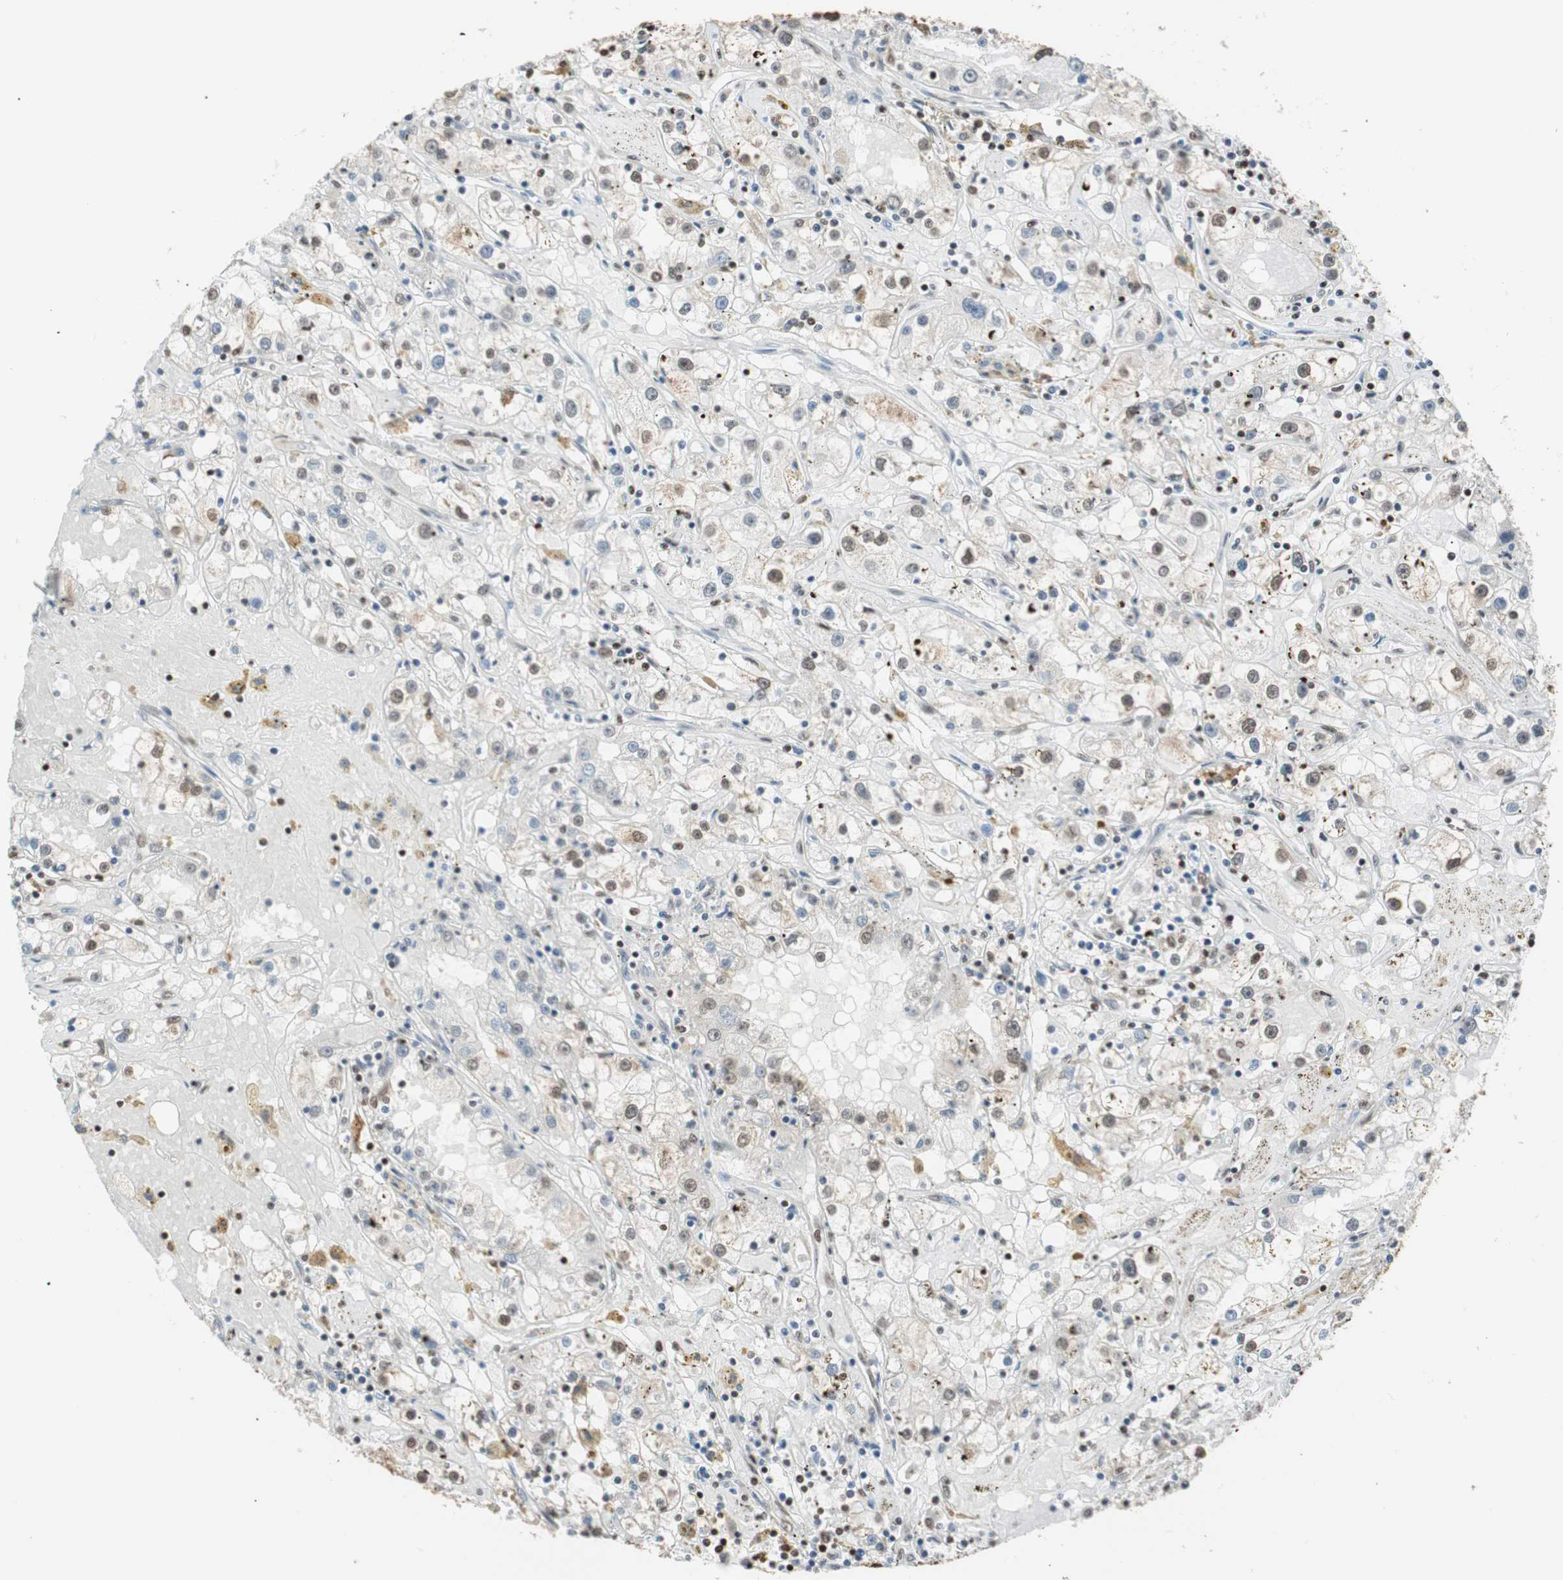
{"staining": {"intensity": "weak", "quantity": "25%-75%", "location": "nuclear"}, "tissue": "renal cancer", "cell_type": "Tumor cells", "image_type": "cancer", "snomed": [{"axis": "morphology", "description": "Adenocarcinoma, NOS"}, {"axis": "topography", "description": "Kidney"}], "caption": "Immunohistochemical staining of human renal cancer (adenocarcinoma) exhibits weak nuclear protein staining in about 25%-75% of tumor cells.", "gene": "FANCG", "patient": {"sex": "male", "age": 56}}